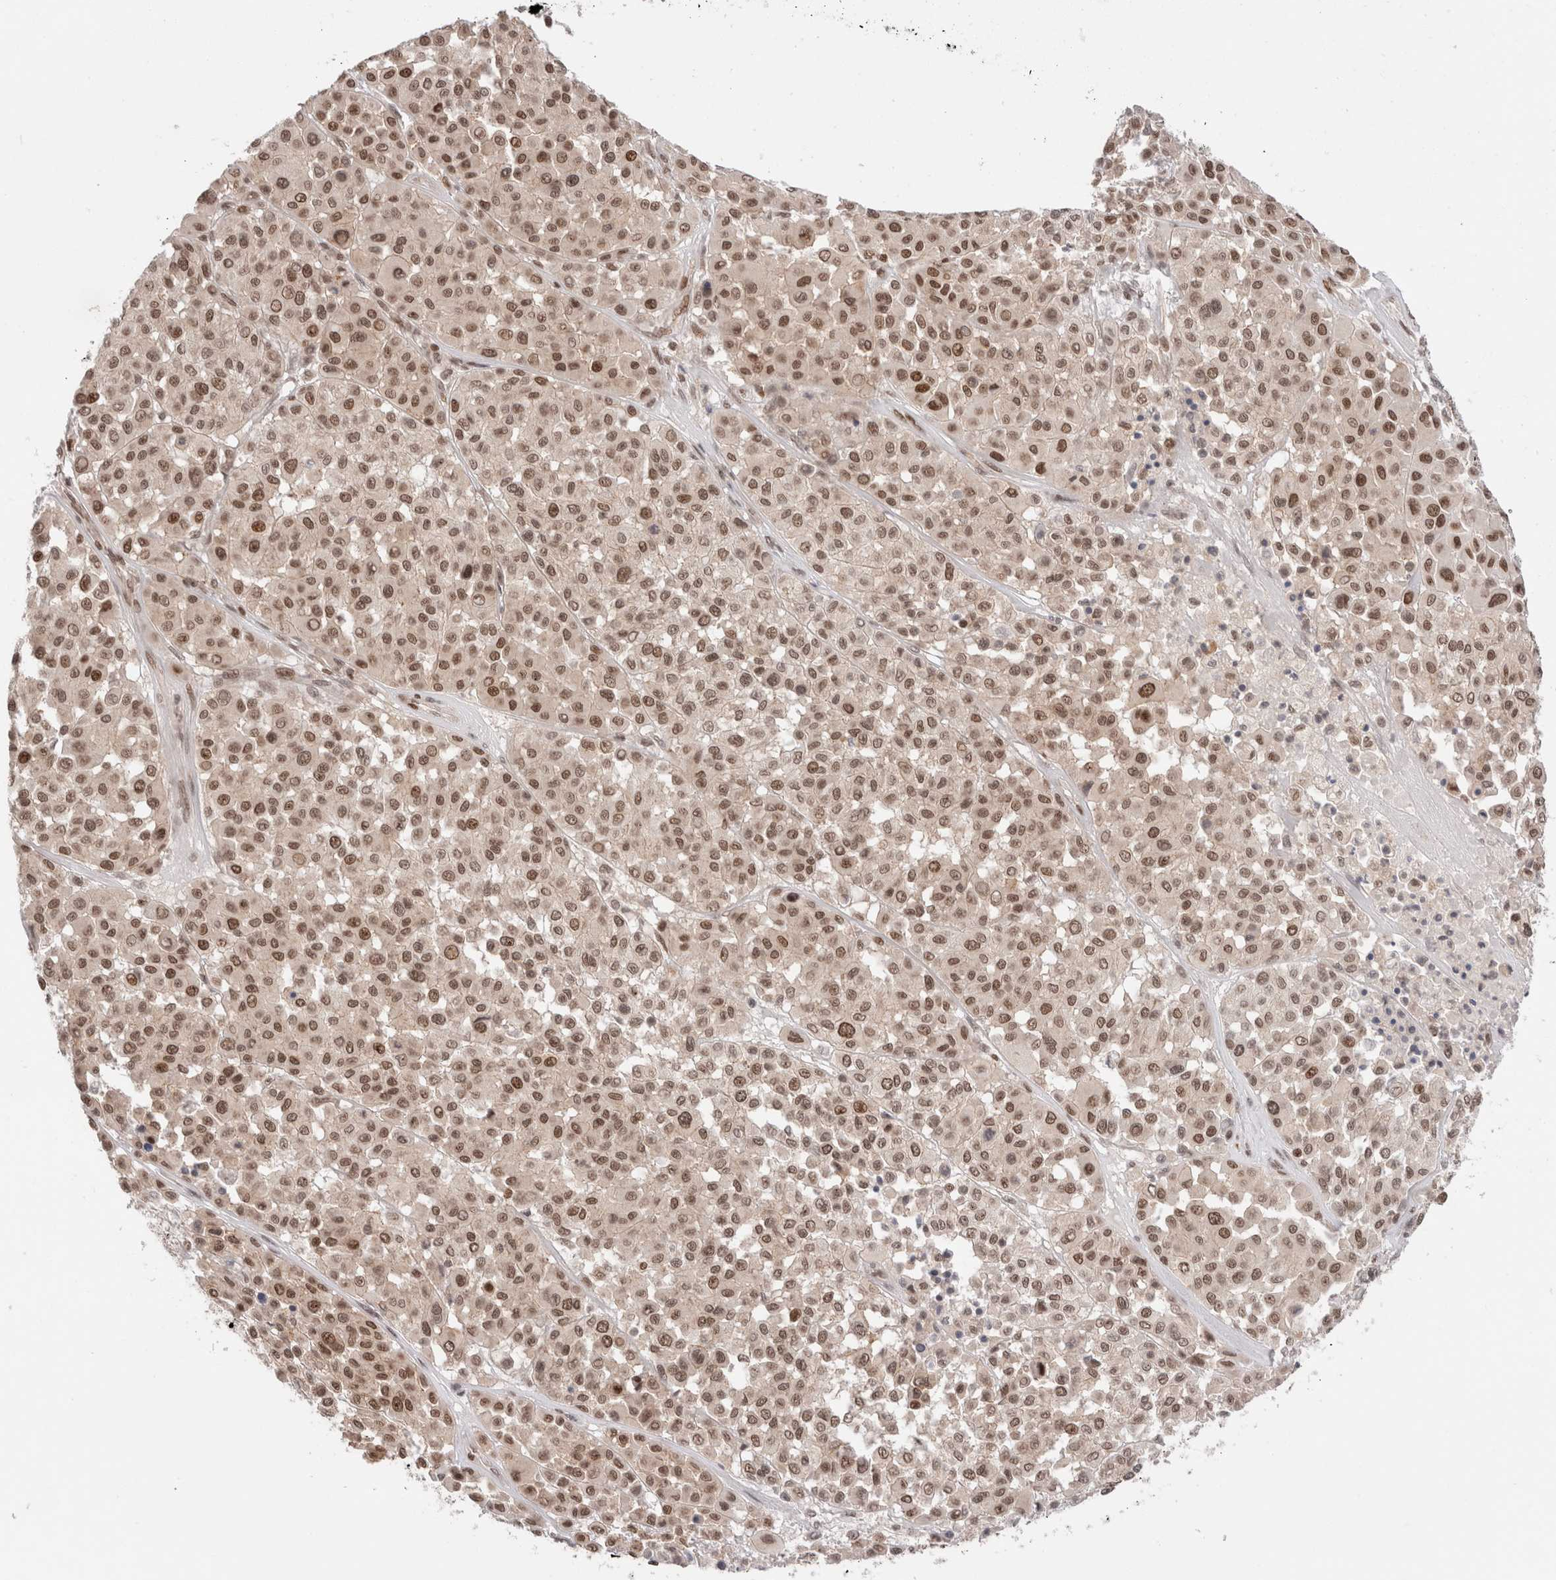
{"staining": {"intensity": "moderate", "quantity": ">75%", "location": "nuclear"}, "tissue": "melanoma", "cell_type": "Tumor cells", "image_type": "cancer", "snomed": [{"axis": "morphology", "description": "Malignant melanoma, Metastatic site"}, {"axis": "topography", "description": "Soft tissue"}], "caption": "A micrograph of malignant melanoma (metastatic site) stained for a protein exhibits moderate nuclear brown staining in tumor cells. Using DAB (brown) and hematoxylin (blue) stains, captured at high magnification using brightfield microscopy.", "gene": "GATAD2A", "patient": {"sex": "male", "age": 41}}